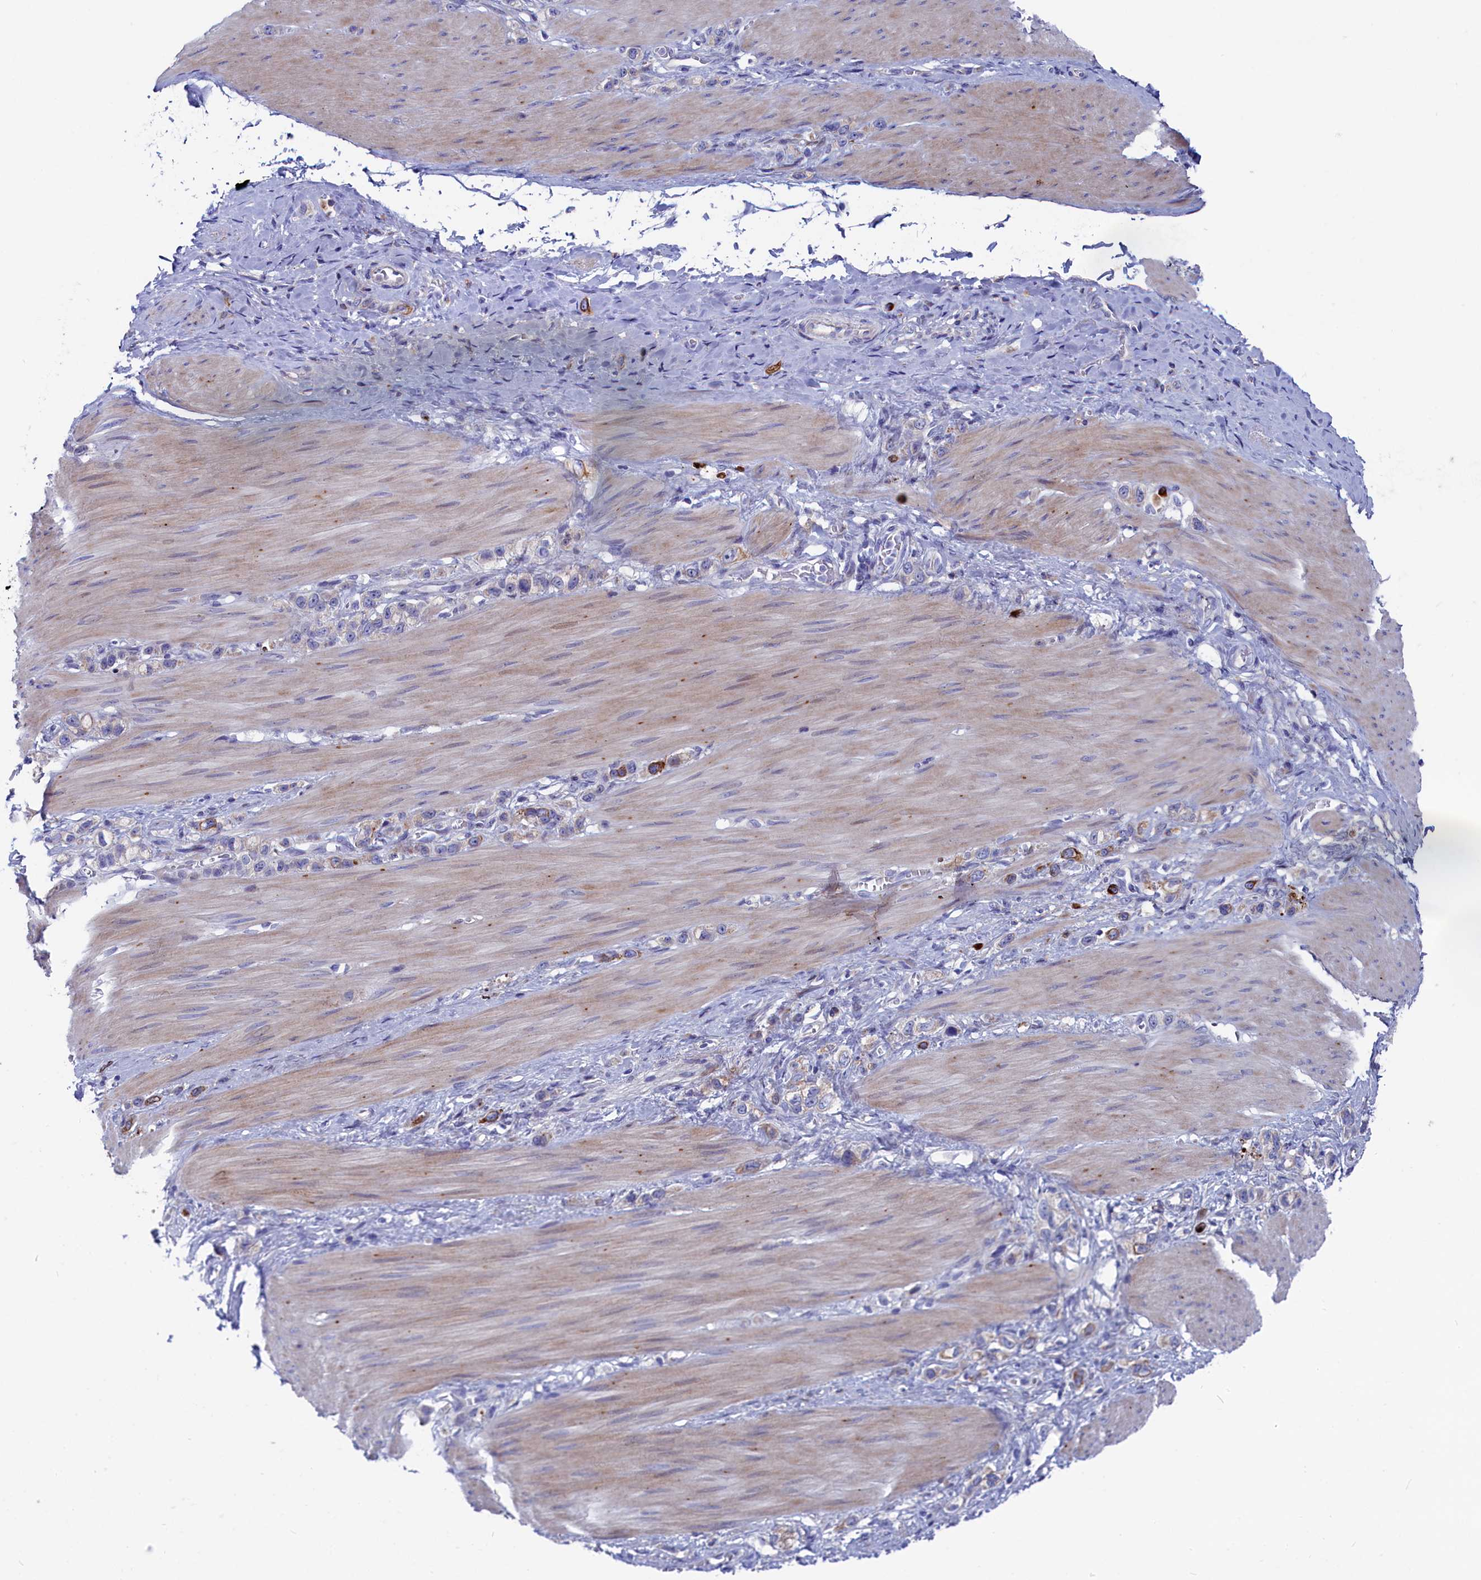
{"staining": {"intensity": "moderate", "quantity": "<25%", "location": "cytoplasmic/membranous"}, "tissue": "stomach cancer", "cell_type": "Tumor cells", "image_type": "cancer", "snomed": [{"axis": "morphology", "description": "Adenocarcinoma, NOS"}, {"axis": "topography", "description": "Stomach"}], "caption": "Human stomach cancer stained with a brown dye demonstrates moderate cytoplasmic/membranous positive staining in approximately <25% of tumor cells.", "gene": "NUDT7", "patient": {"sex": "female", "age": 65}}